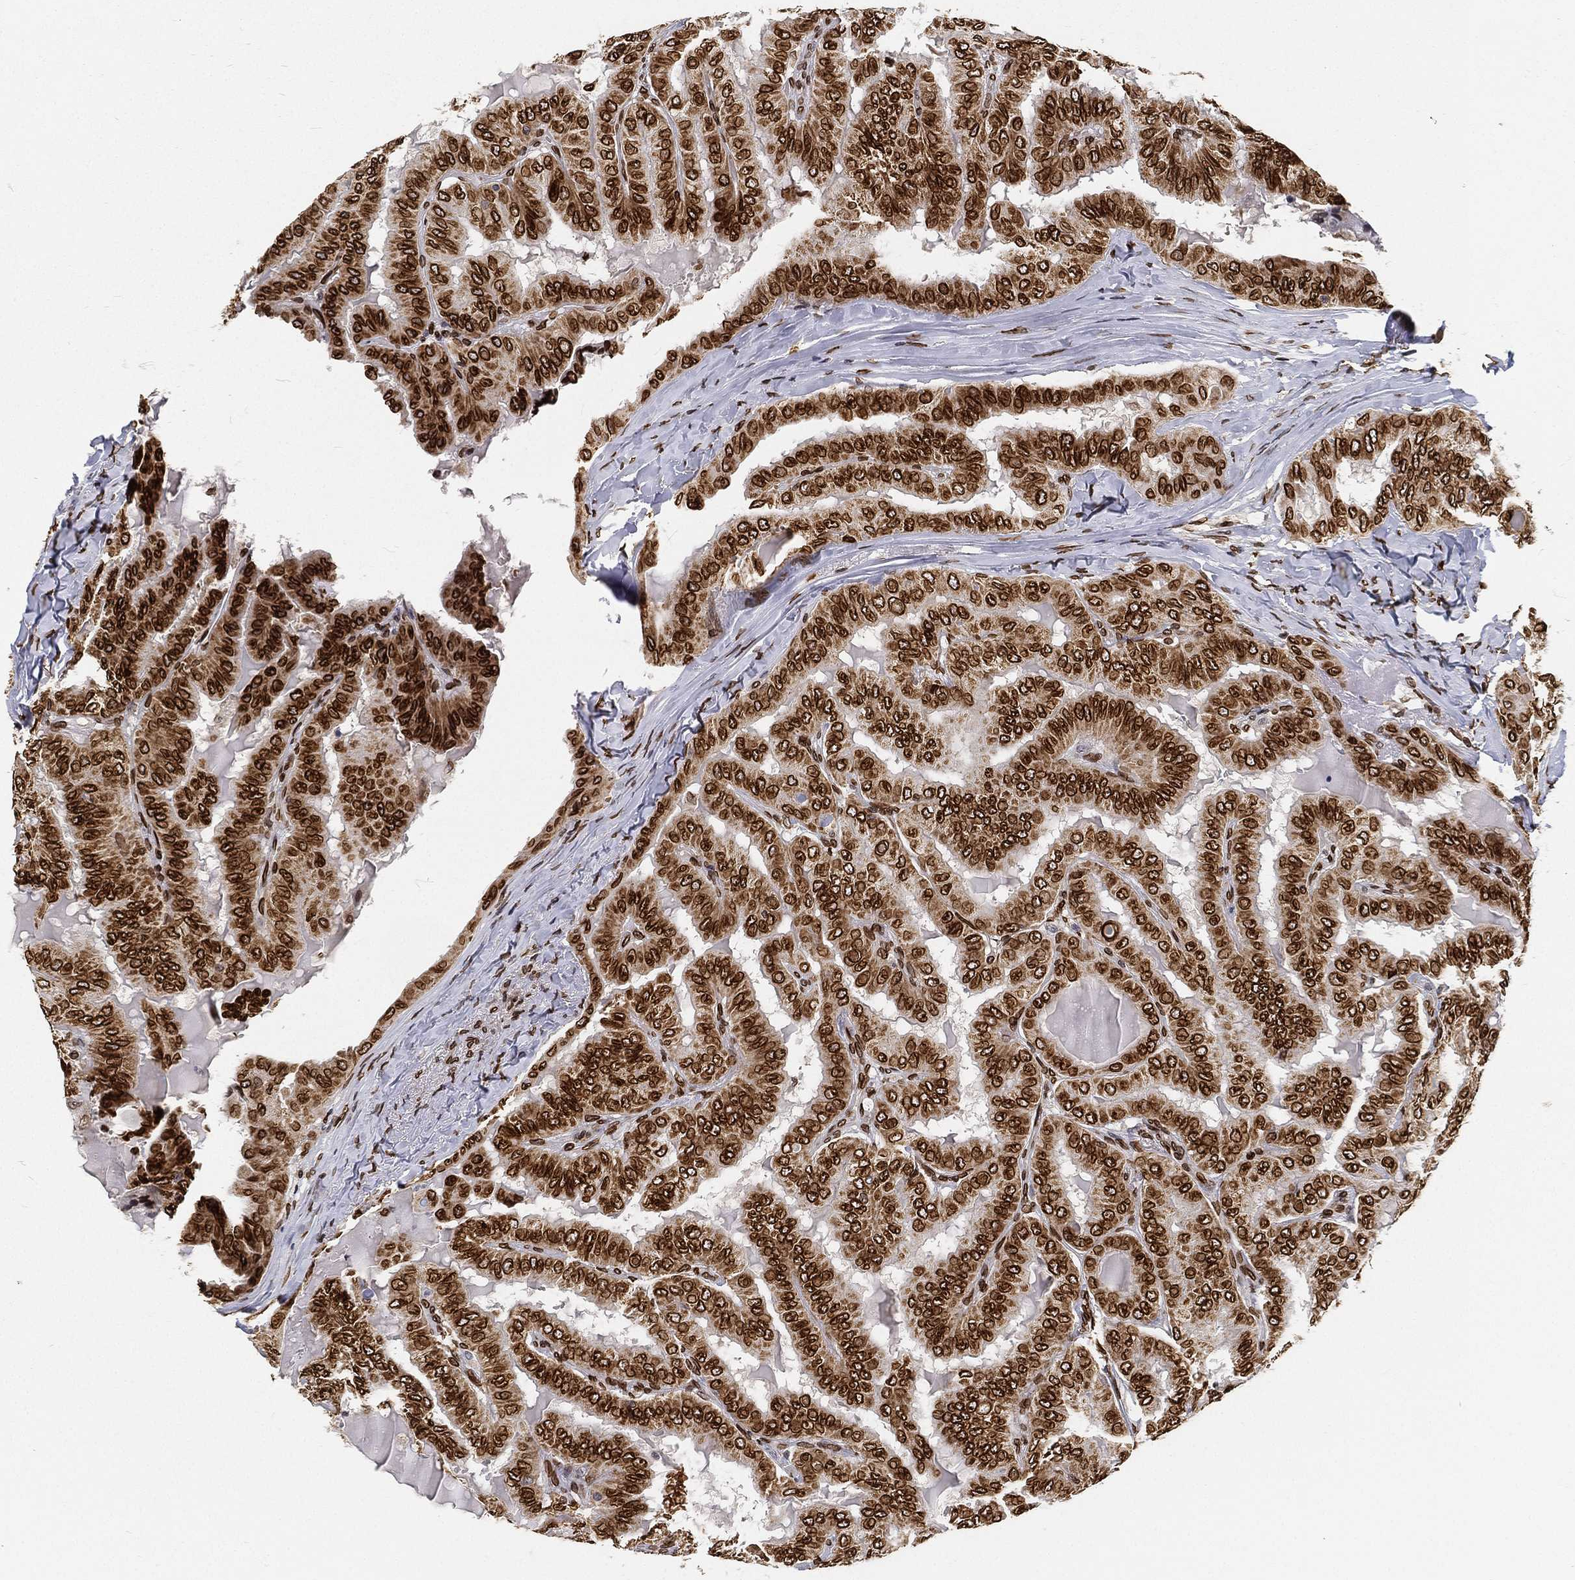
{"staining": {"intensity": "strong", "quantity": ">75%", "location": "cytoplasmic/membranous,nuclear"}, "tissue": "thyroid cancer", "cell_type": "Tumor cells", "image_type": "cancer", "snomed": [{"axis": "morphology", "description": "Papillary adenocarcinoma, NOS"}, {"axis": "topography", "description": "Thyroid gland"}], "caption": "Strong cytoplasmic/membranous and nuclear staining is identified in about >75% of tumor cells in thyroid cancer (papillary adenocarcinoma).", "gene": "PALB2", "patient": {"sex": "female", "age": 68}}